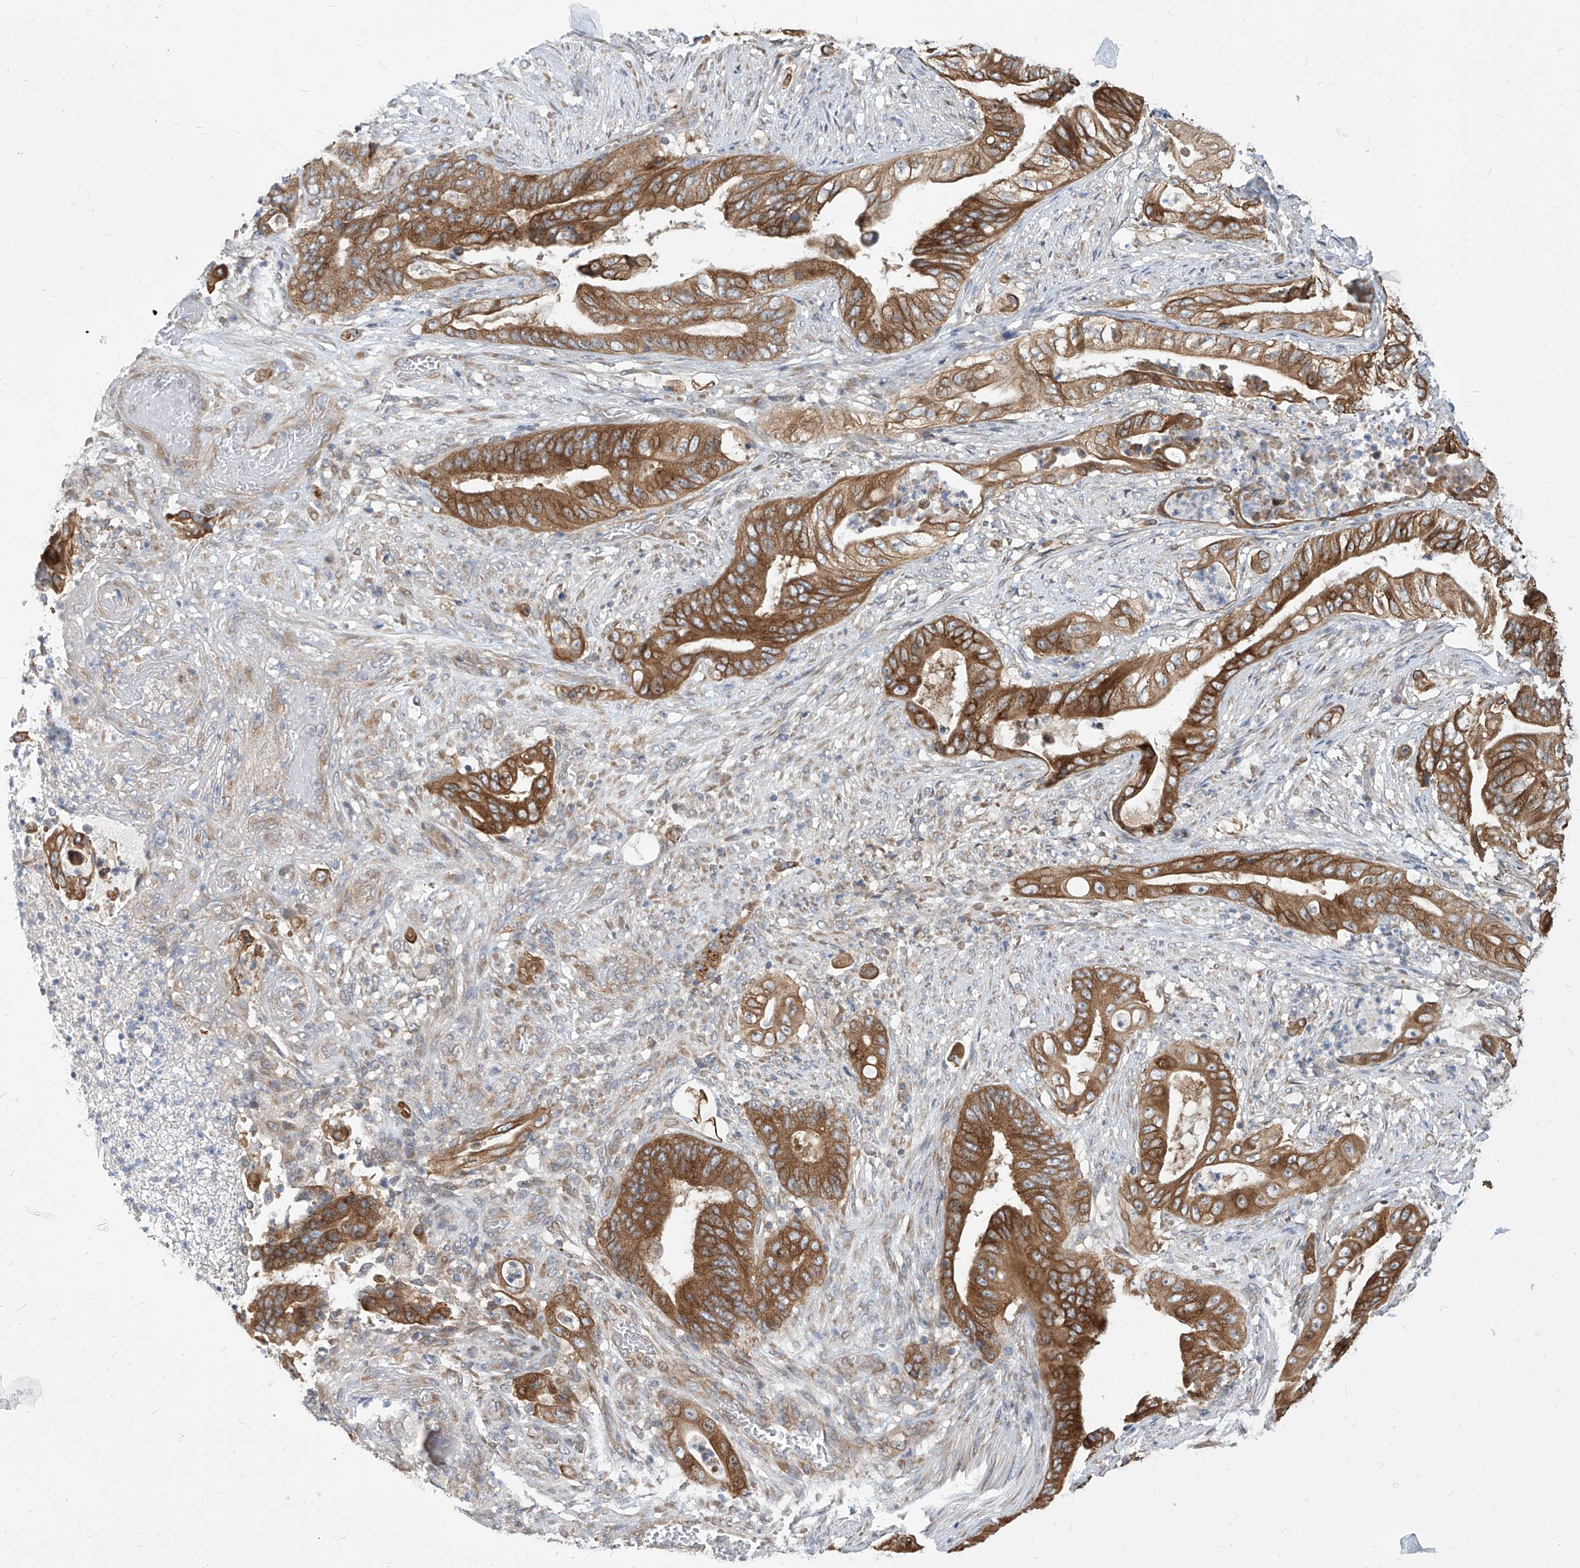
{"staining": {"intensity": "strong", "quantity": ">75%", "location": "cytoplasmic/membranous"}, "tissue": "stomach cancer", "cell_type": "Tumor cells", "image_type": "cancer", "snomed": [{"axis": "morphology", "description": "Adenocarcinoma, NOS"}, {"axis": "topography", "description": "Stomach"}], "caption": "Brown immunohistochemical staining in stomach adenocarcinoma displays strong cytoplasmic/membranous expression in approximately >75% of tumor cells. (Brightfield microscopy of DAB IHC at high magnification).", "gene": "FAM83B", "patient": {"sex": "female", "age": 73}}